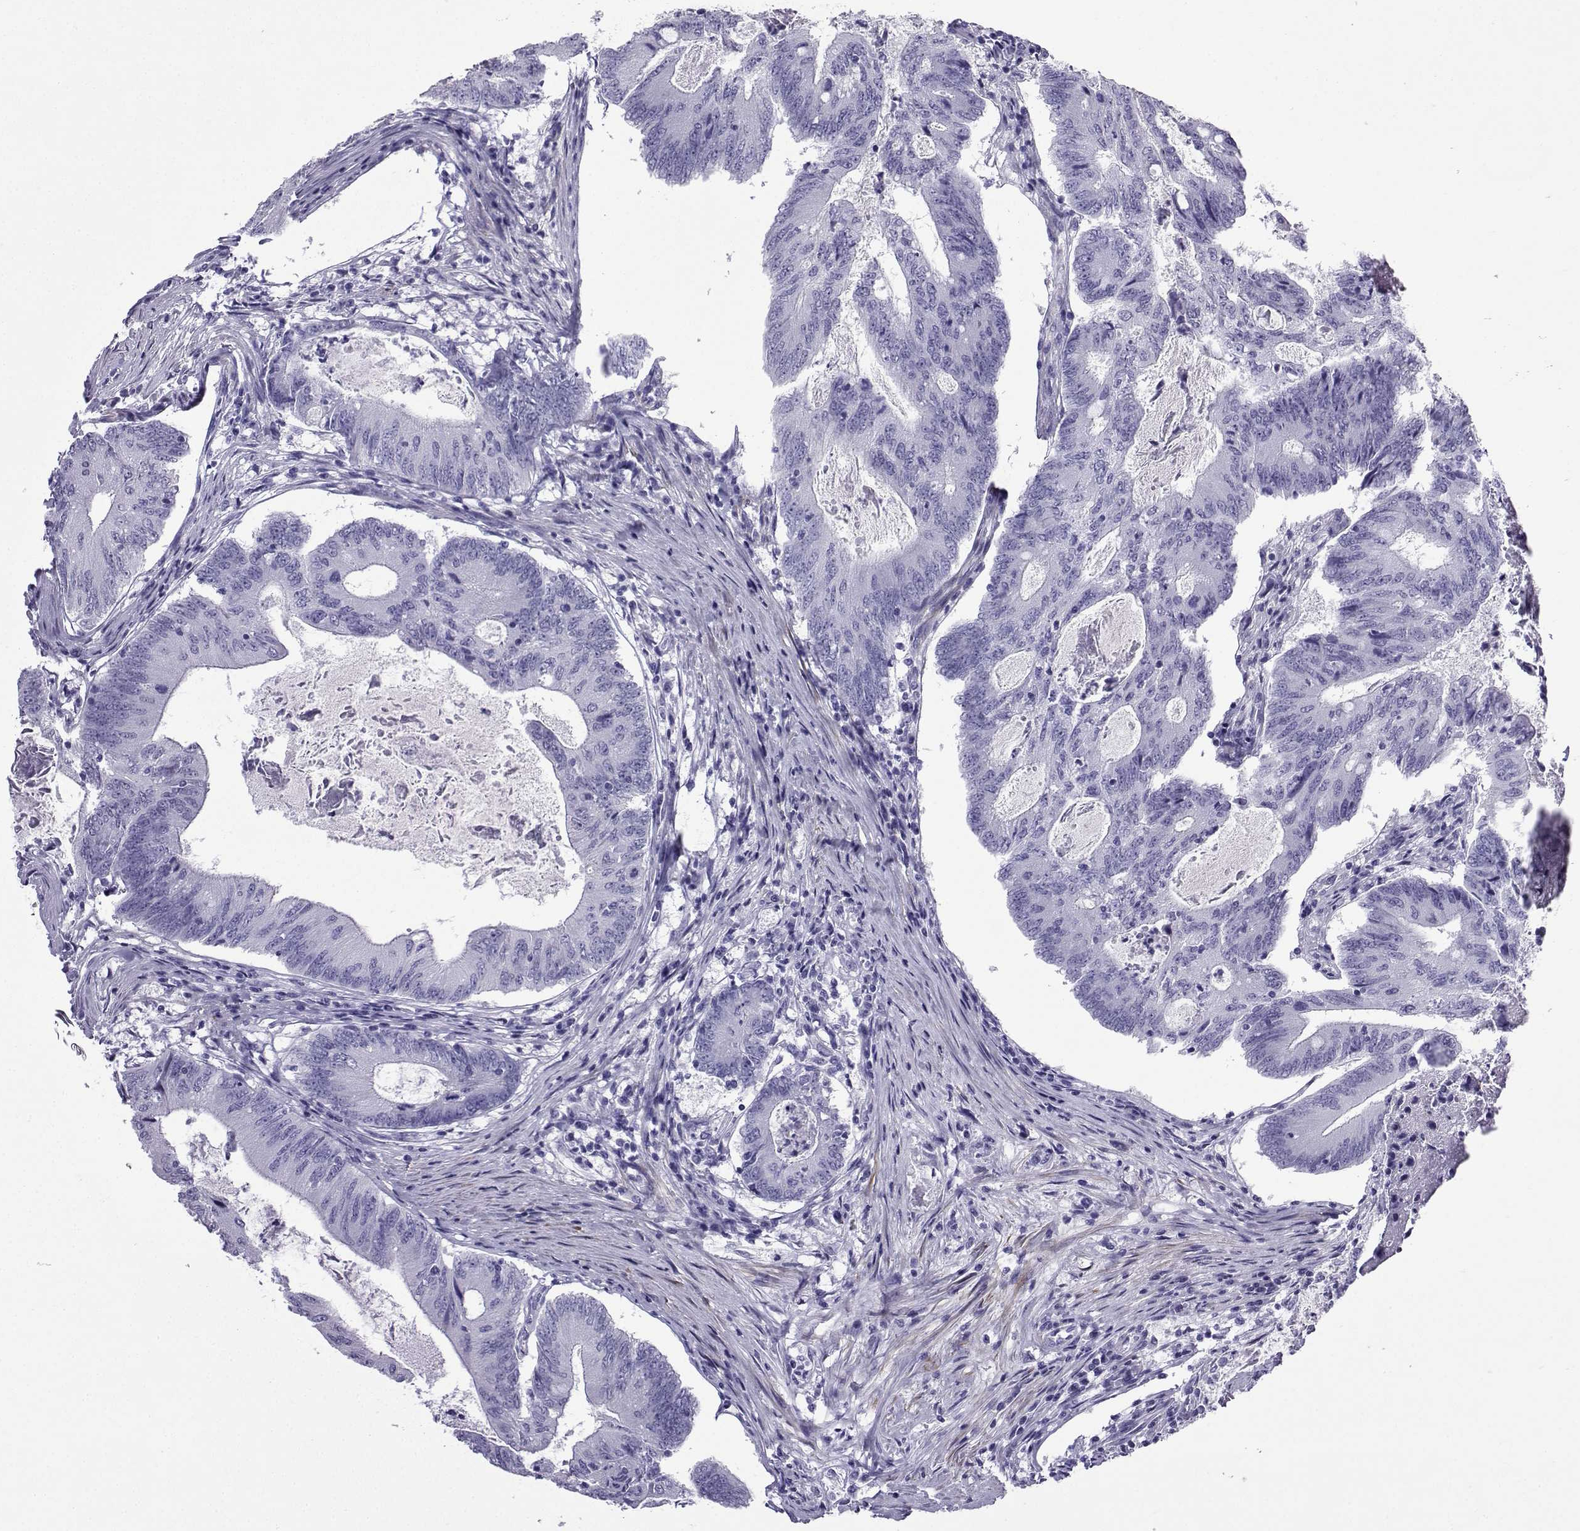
{"staining": {"intensity": "negative", "quantity": "none", "location": "none"}, "tissue": "colorectal cancer", "cell_type": "Tumor cells", "image_type": "cancer", "snomed": [{"axis": "morphology", "description": "Adenocarcinoma, NOS"}, {"axis": "topography", "description": "Colon"}], "caption": "Colorectal adenocarcinoma stained for a protein using immunohistochemistry shows no expression tumor cells.", "gene": "KCNF1", "patient": {"sex": "female", "age": 70}}